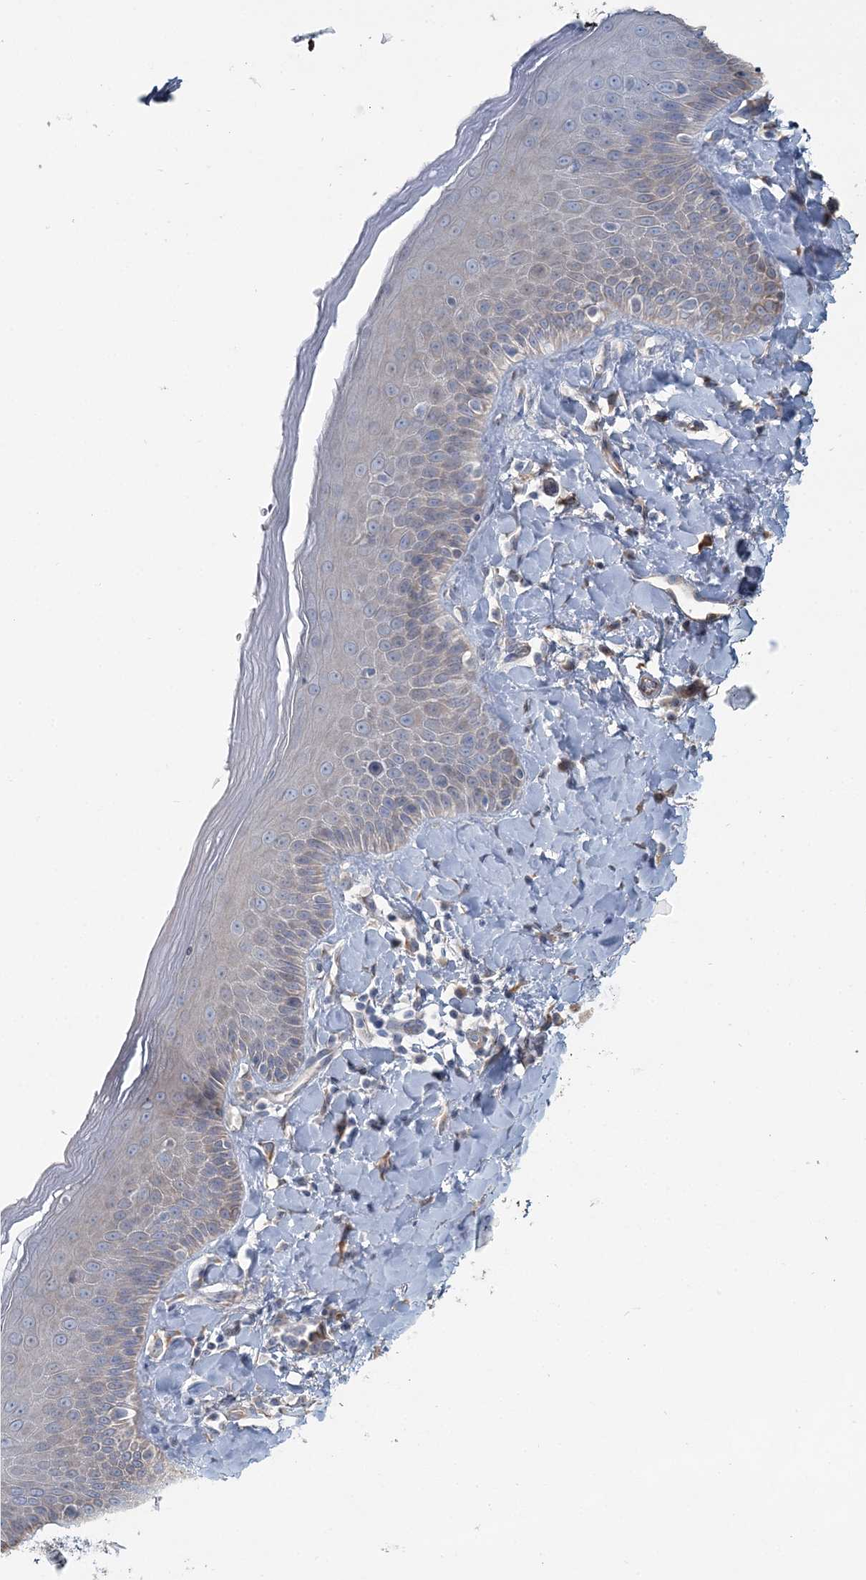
{"staining": {"intensity": "moderate", "quantity": "<25%", "location": "cytoplasmic/membranous"}, "tissue": "skin", "cell_type": "Epidermal cells", "image_type": "normal", "snomed": [{"axis": "morphology", "description": "Normal tissue, NOS"}, {"axis": "topography", "description": "Anal"}], "caption": "Approximately <25% of epidermal cells in benign skin exhibit moderate cytoplasmic/membranous protein expression as visualized by brown immunohistochemical staining.", "gene": "CMBL", "patient": {"sex": "male", "age": 69}}